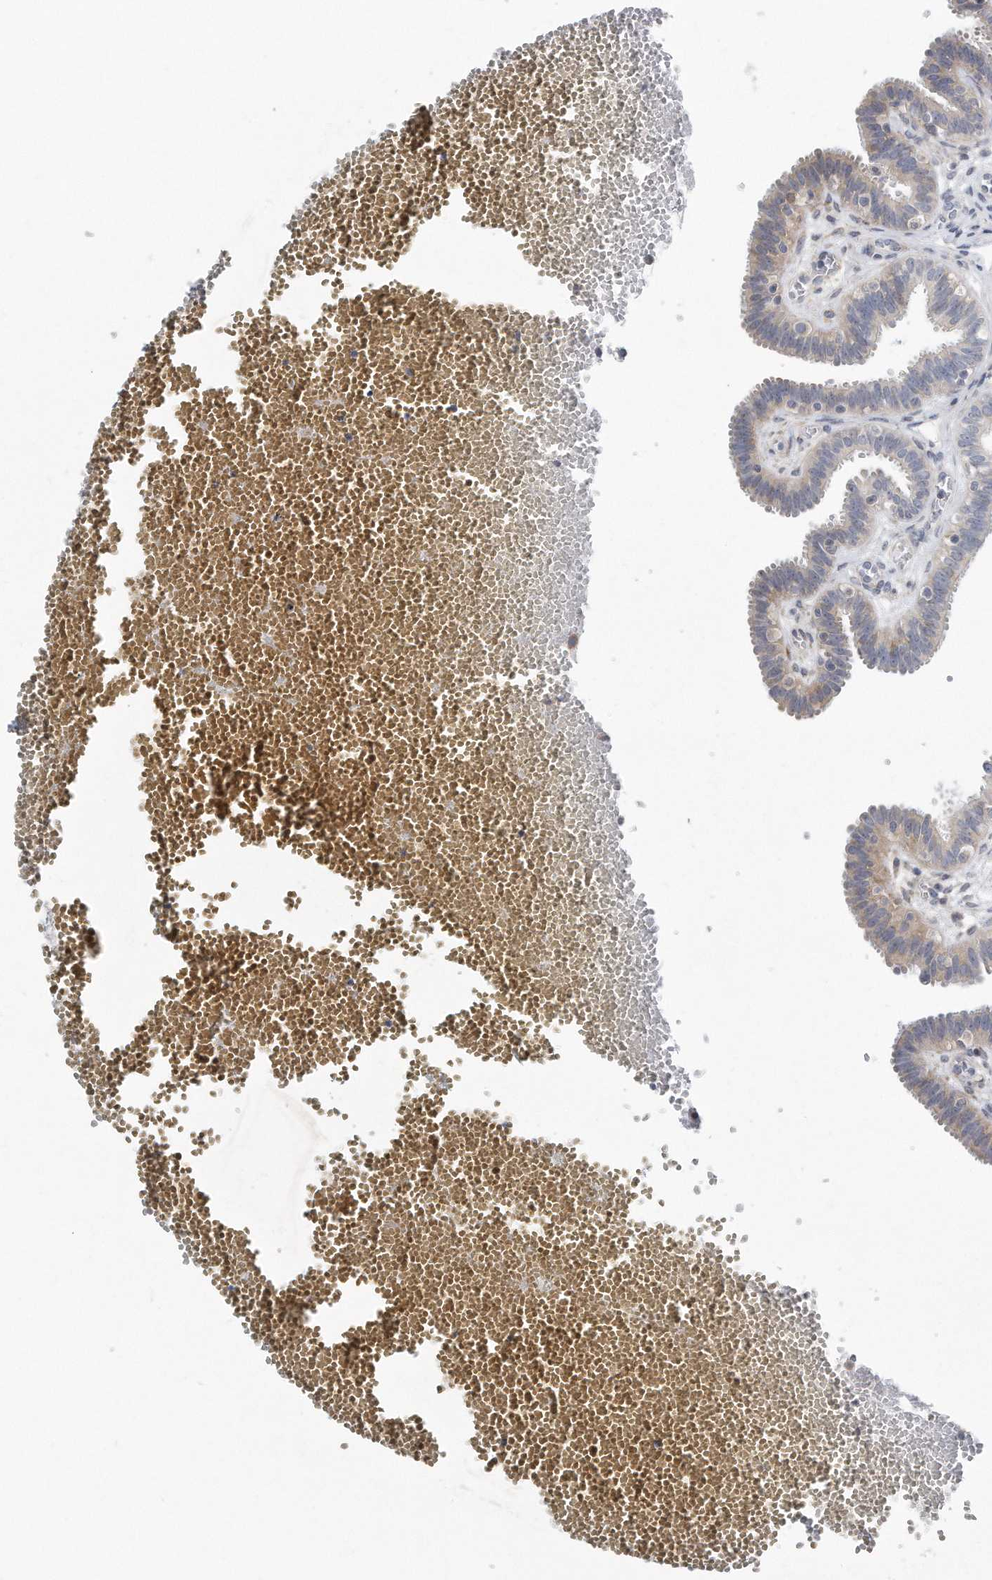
{"staining": {"intensity": "weak", "quantity": "25%-75%", "location": "cytoplasmic/membranous"}, "tissue": "fallopian tube", "cell_type": "Glandular cells", "image_type": "normal", "snomed": [{"axis": "morphology", "description": "Normal tissue, NOS"}, {"axis": "topography", "description": "Fallopian tube"}, {"axis": "topography", "description": "Placenta"}], "caption": "Approximately 25%-75% of glandular cells in normal fallopian tube show weak cytoplasmic/membranous protein staining as visualized by brown immunohistochemical staining.", "gene": "VLDLR", "patient": {"sex": "female", "age": 32}}